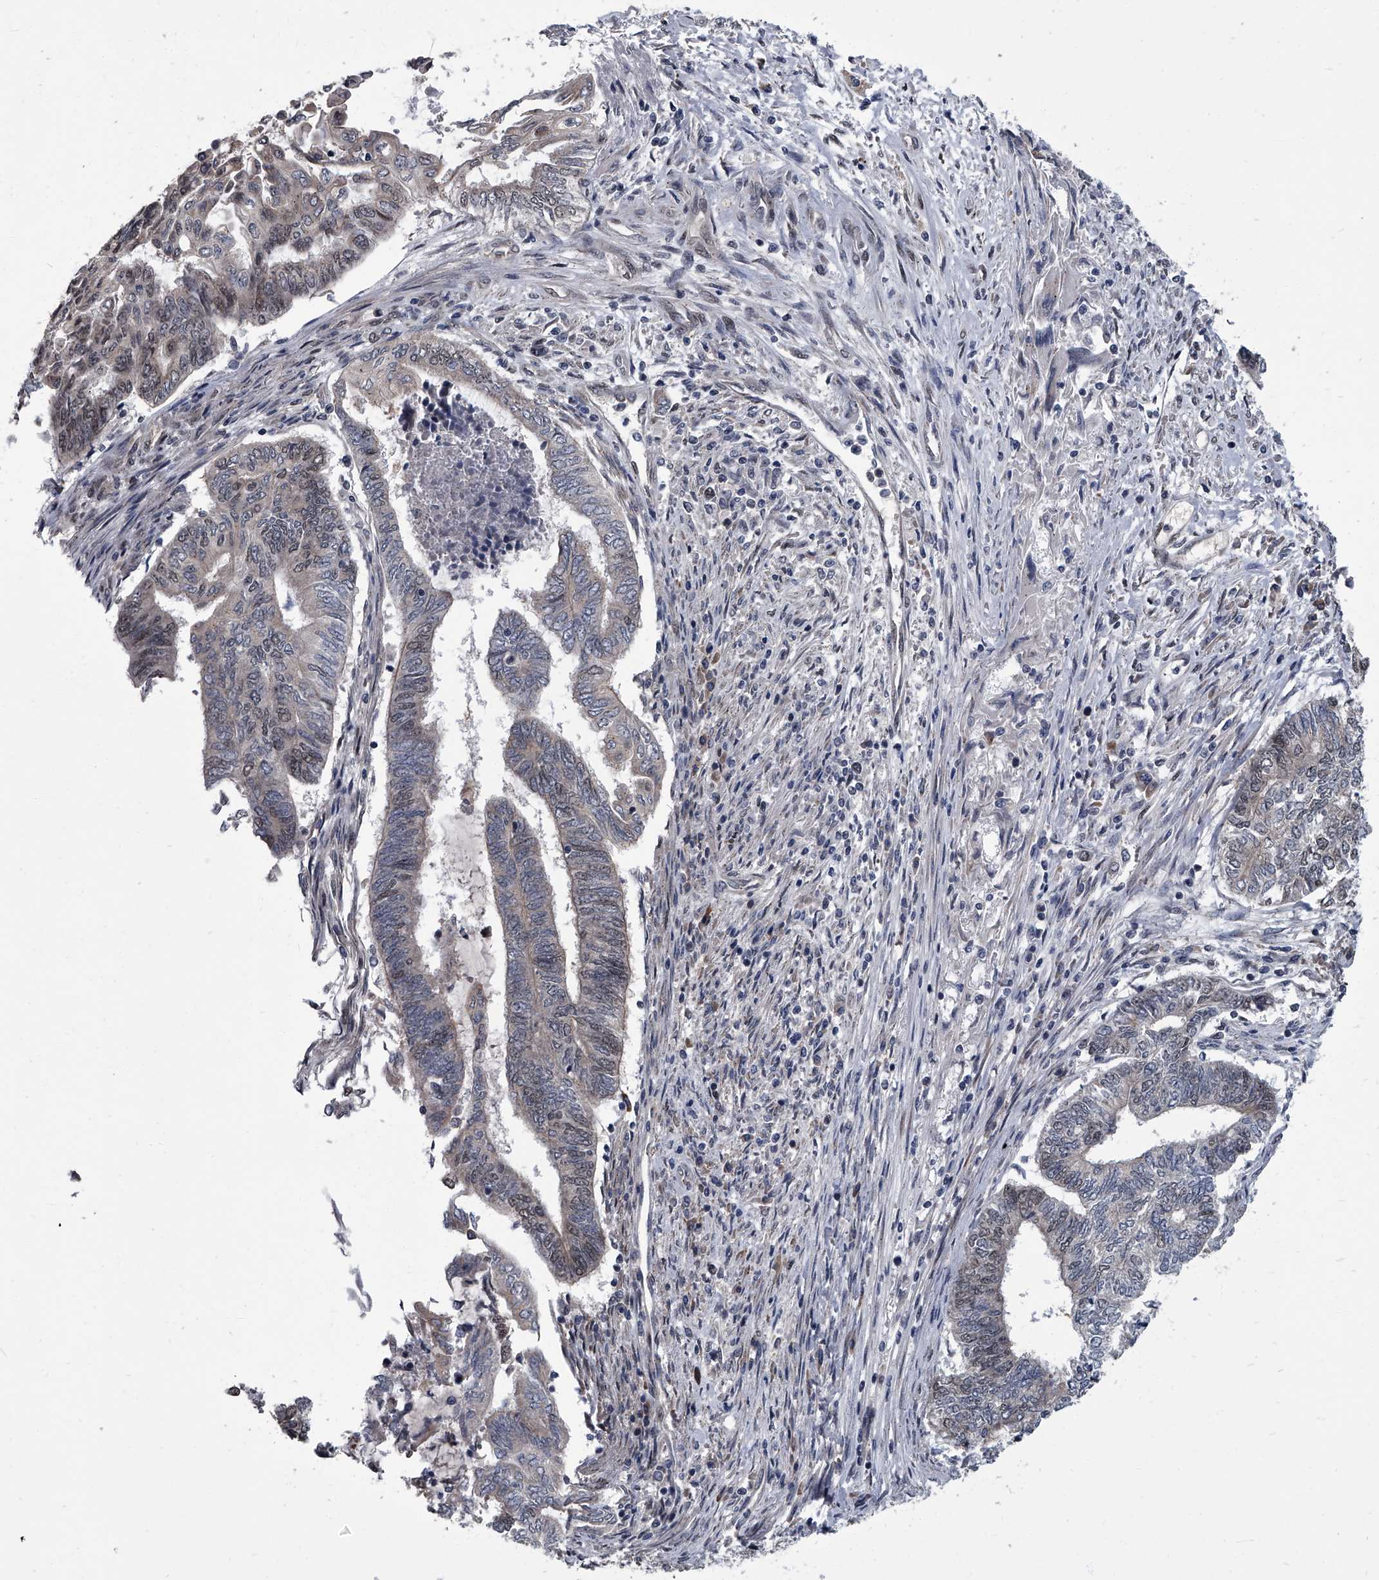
{"staining": {"intensity": "negative", "quantity": "none", "location": "none"}, "tissue": "endometrial cancer", "cell_type": "Tumor cells", "image_type": "cancer", "snomed": [{"axis": "morphology", "description": "Adenocarcinoma, NOS"}, {"axis": "topography", "description": "Uterus"}, {"axis": "topography", "description": "Endometrium"}], "caption": "Immunohistochemical staining of human adenocarcinoma (endometrial) displays no significant positivity in tumor cells.", "gene": "ZNF274", "patient": {"sex": "female", "age": 70}}